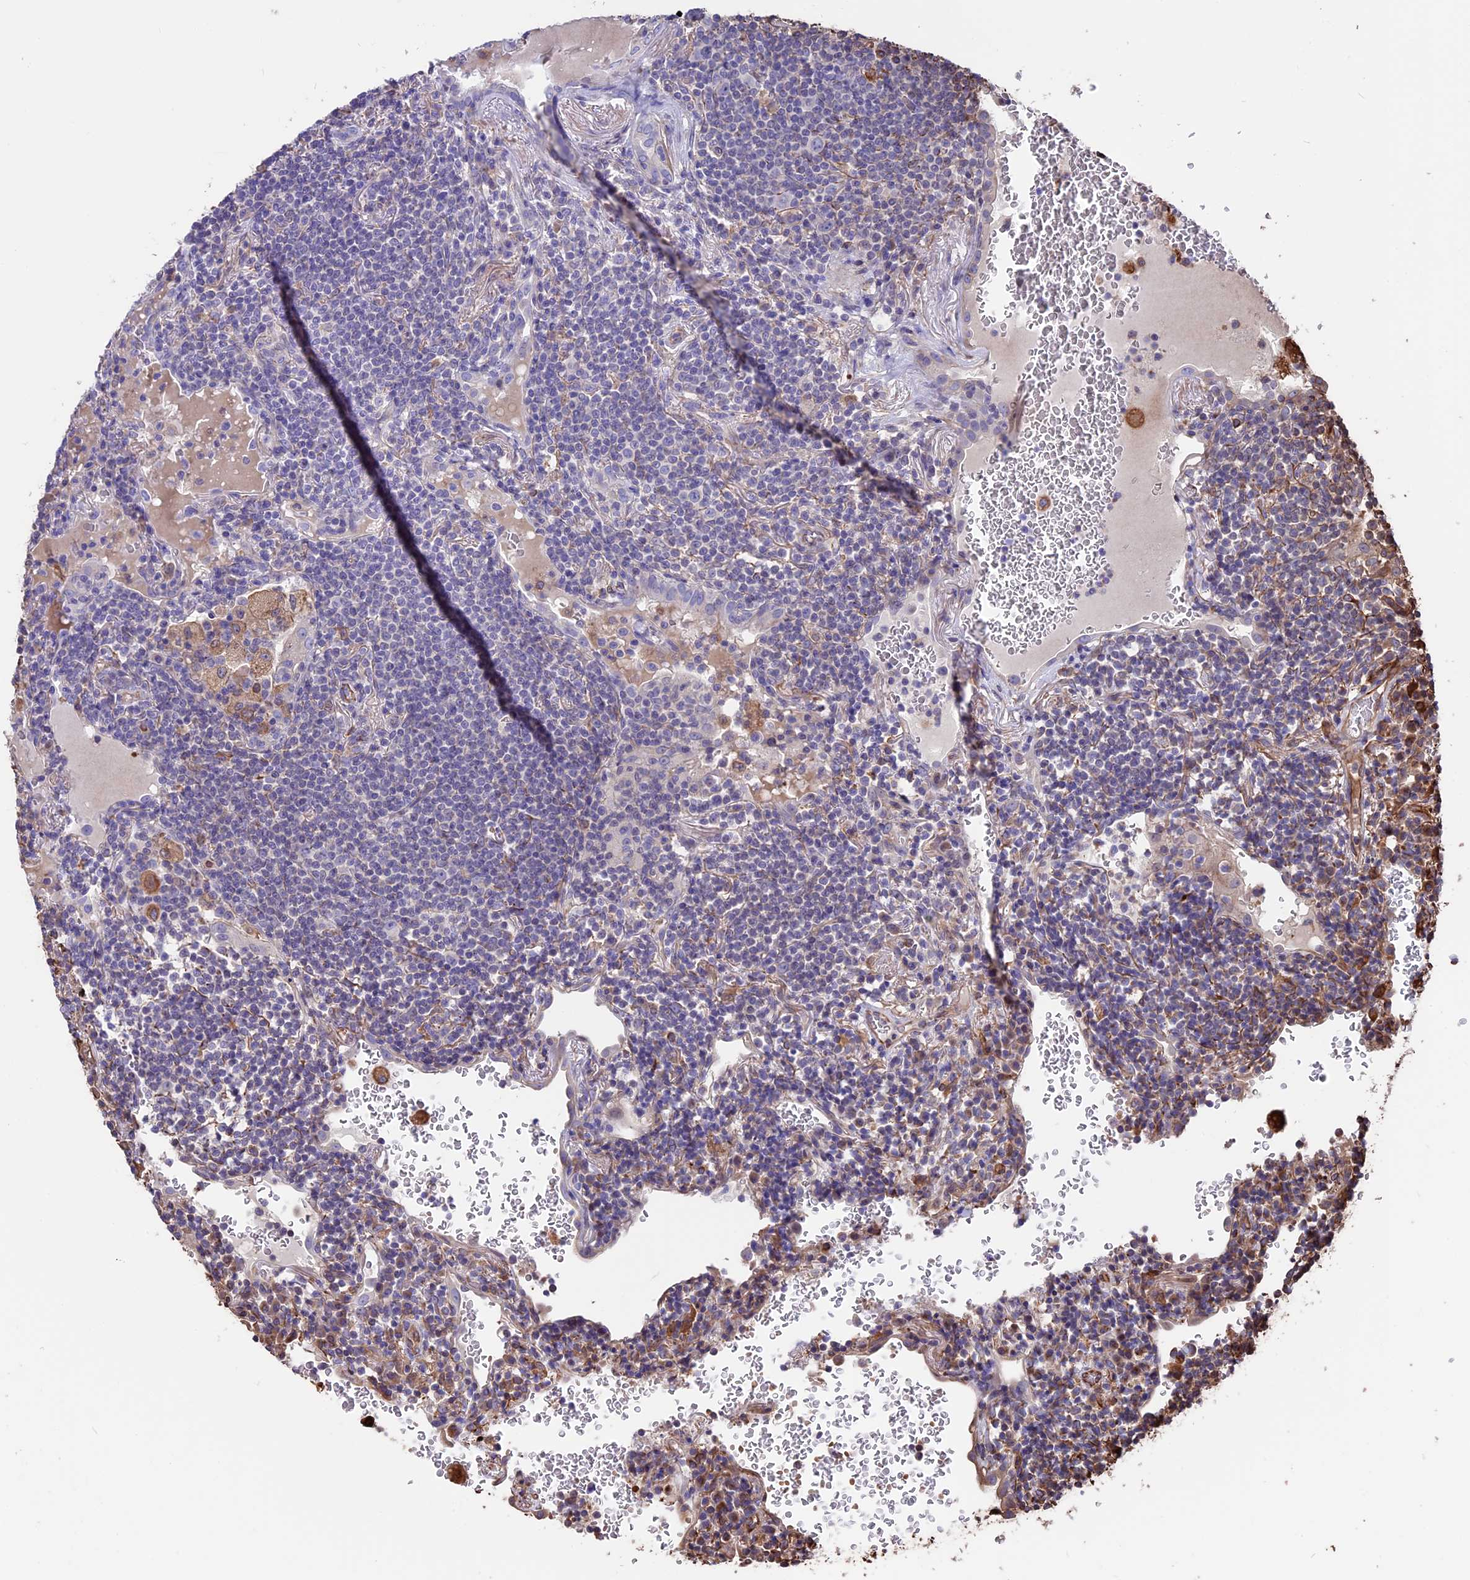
{"staining": {"intensity": "negative", "quantity": "none", "location": "none"}, "tissue": "lymphoma", "cell_type": "Tumor cells", "image_type": "cancer", "snomed": [{"axis": "morphology", "description": "Malignant lymphoma, non-Hodgkin's type, Low grade"}, {"axis": "topography", "description": "Lung"}], "caption": "Micrograph shows no significant protein staining in tumor cells of low-grade malignant lymphoma, non-Hodgkin's type.", "gene": "SEH1L", "patient": {"sex": "female", "age": 71}}